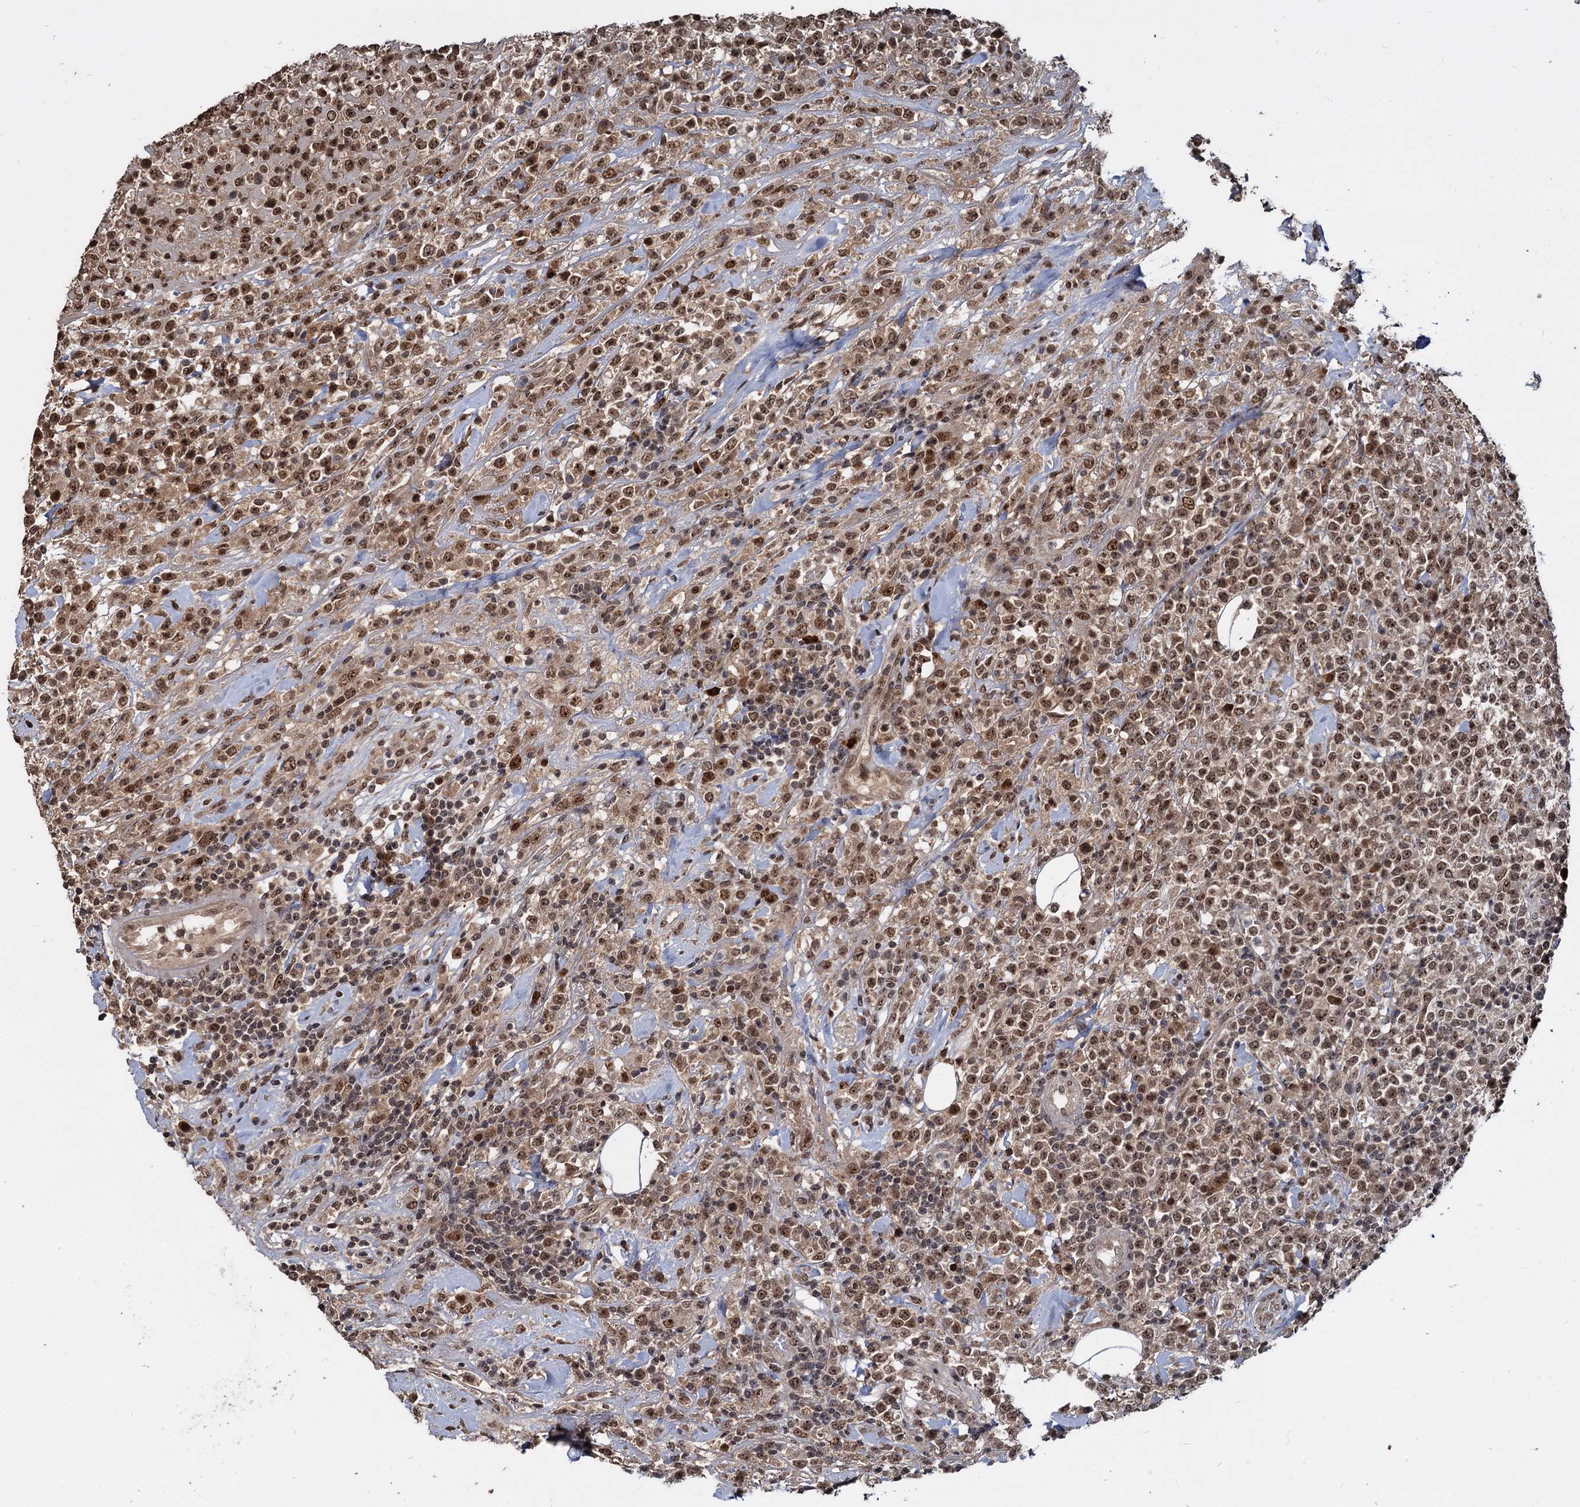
{"staining": {"intensity": "moderate", "quantity": ">75%", "location": "cytoplasmic/membranous,nuclear"}, "tissue": "lymphoma", "cell_type": "Tumor cells", "image_type": "cancer", "snomed": [{"axis": "morphology", "description": "Malignant lymphoma, non-Hodgkin's type, High grade"}, {"axis": "topography", "description": "Colon"}], "caption": "About >75% of tumor cells in human lymphoma demonstrate moderate cytoplasmic/membranous and nuclear protein staining as visualized by brown immunohistochemical staining.", "gene": "FAM216B", "patient": {"sex": "female", "age": 53}}